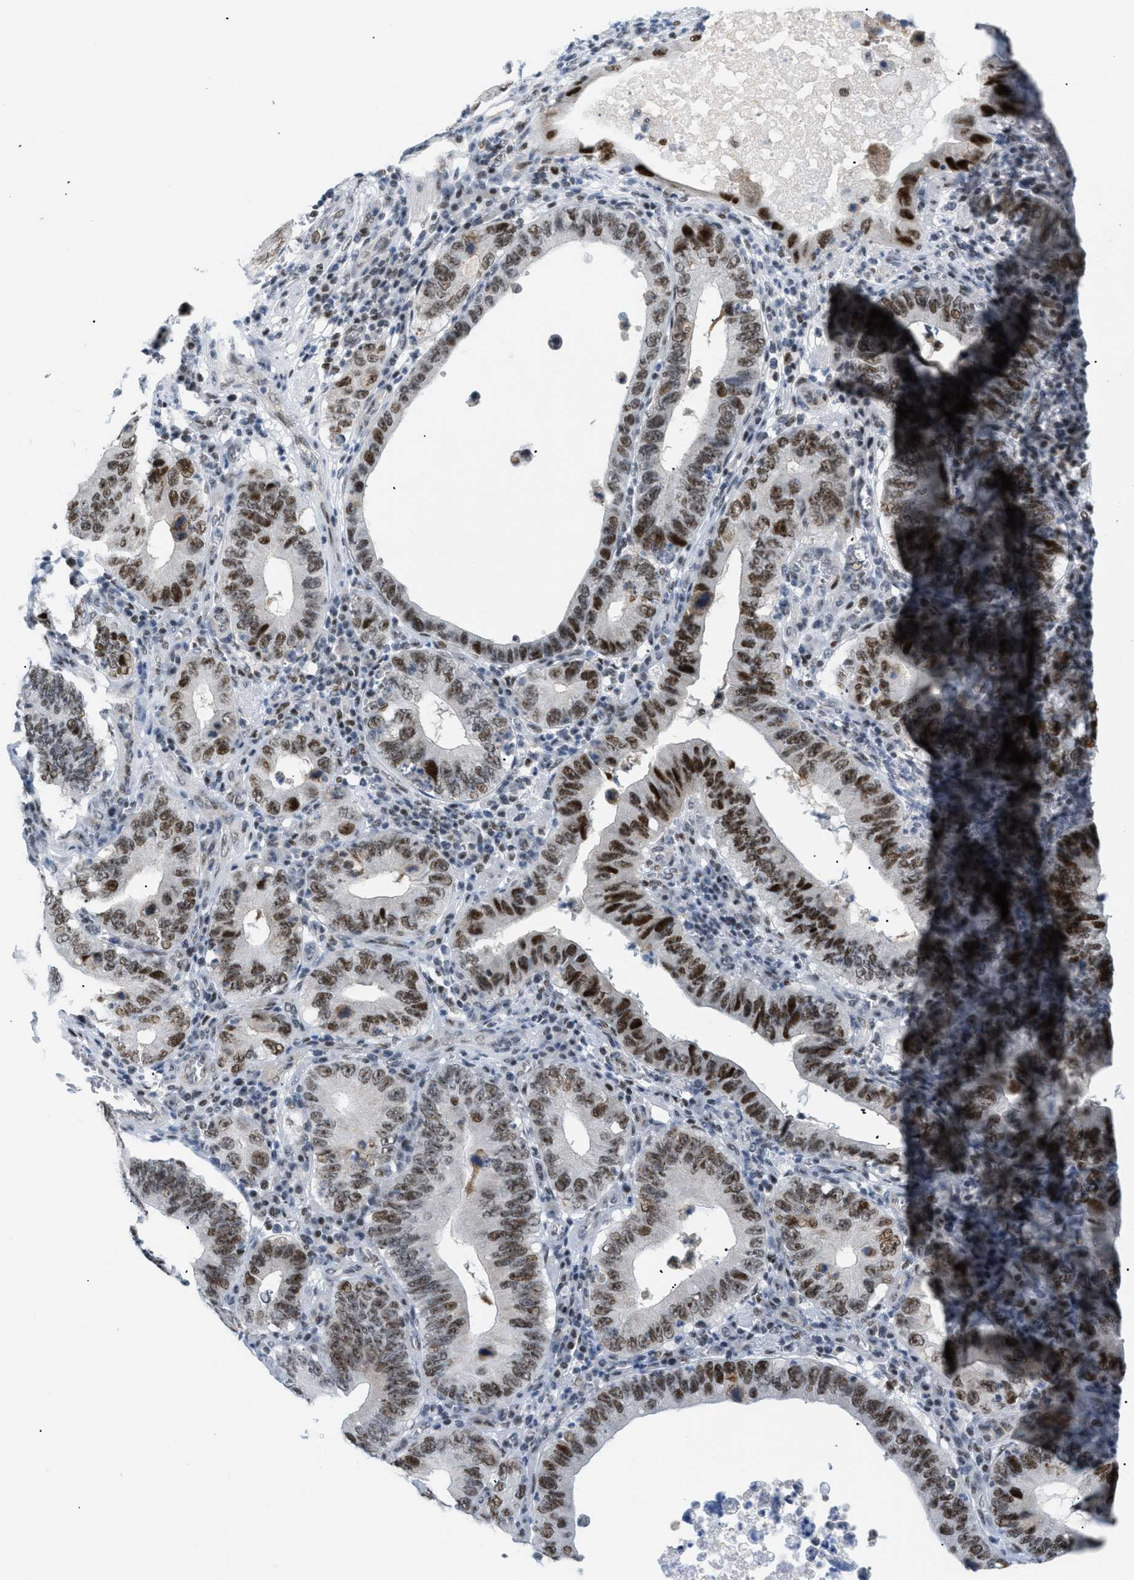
{"staining": {"intensity": "moderate", "quantity": ">75%", "location": "nuclear"}, "tissue": "stomach cancer", "cell_type": "Tumor cells", "image_type": "cancer", "snomed": [{"axis": "morphology", "description": "Adenocarcinoma, NOS"}, {"axis": "topography", "description": "Stomach"}, {"axis": "topography", "description": "Gastric cardia"}], "caption": "Immunohistochemistry (IHC) of stomach cancer shows medium levels of moderate nuclear staining in about >75% of tumor cells.", "gene": "MED1", "patient": {"sex": "male", "age": 59}}